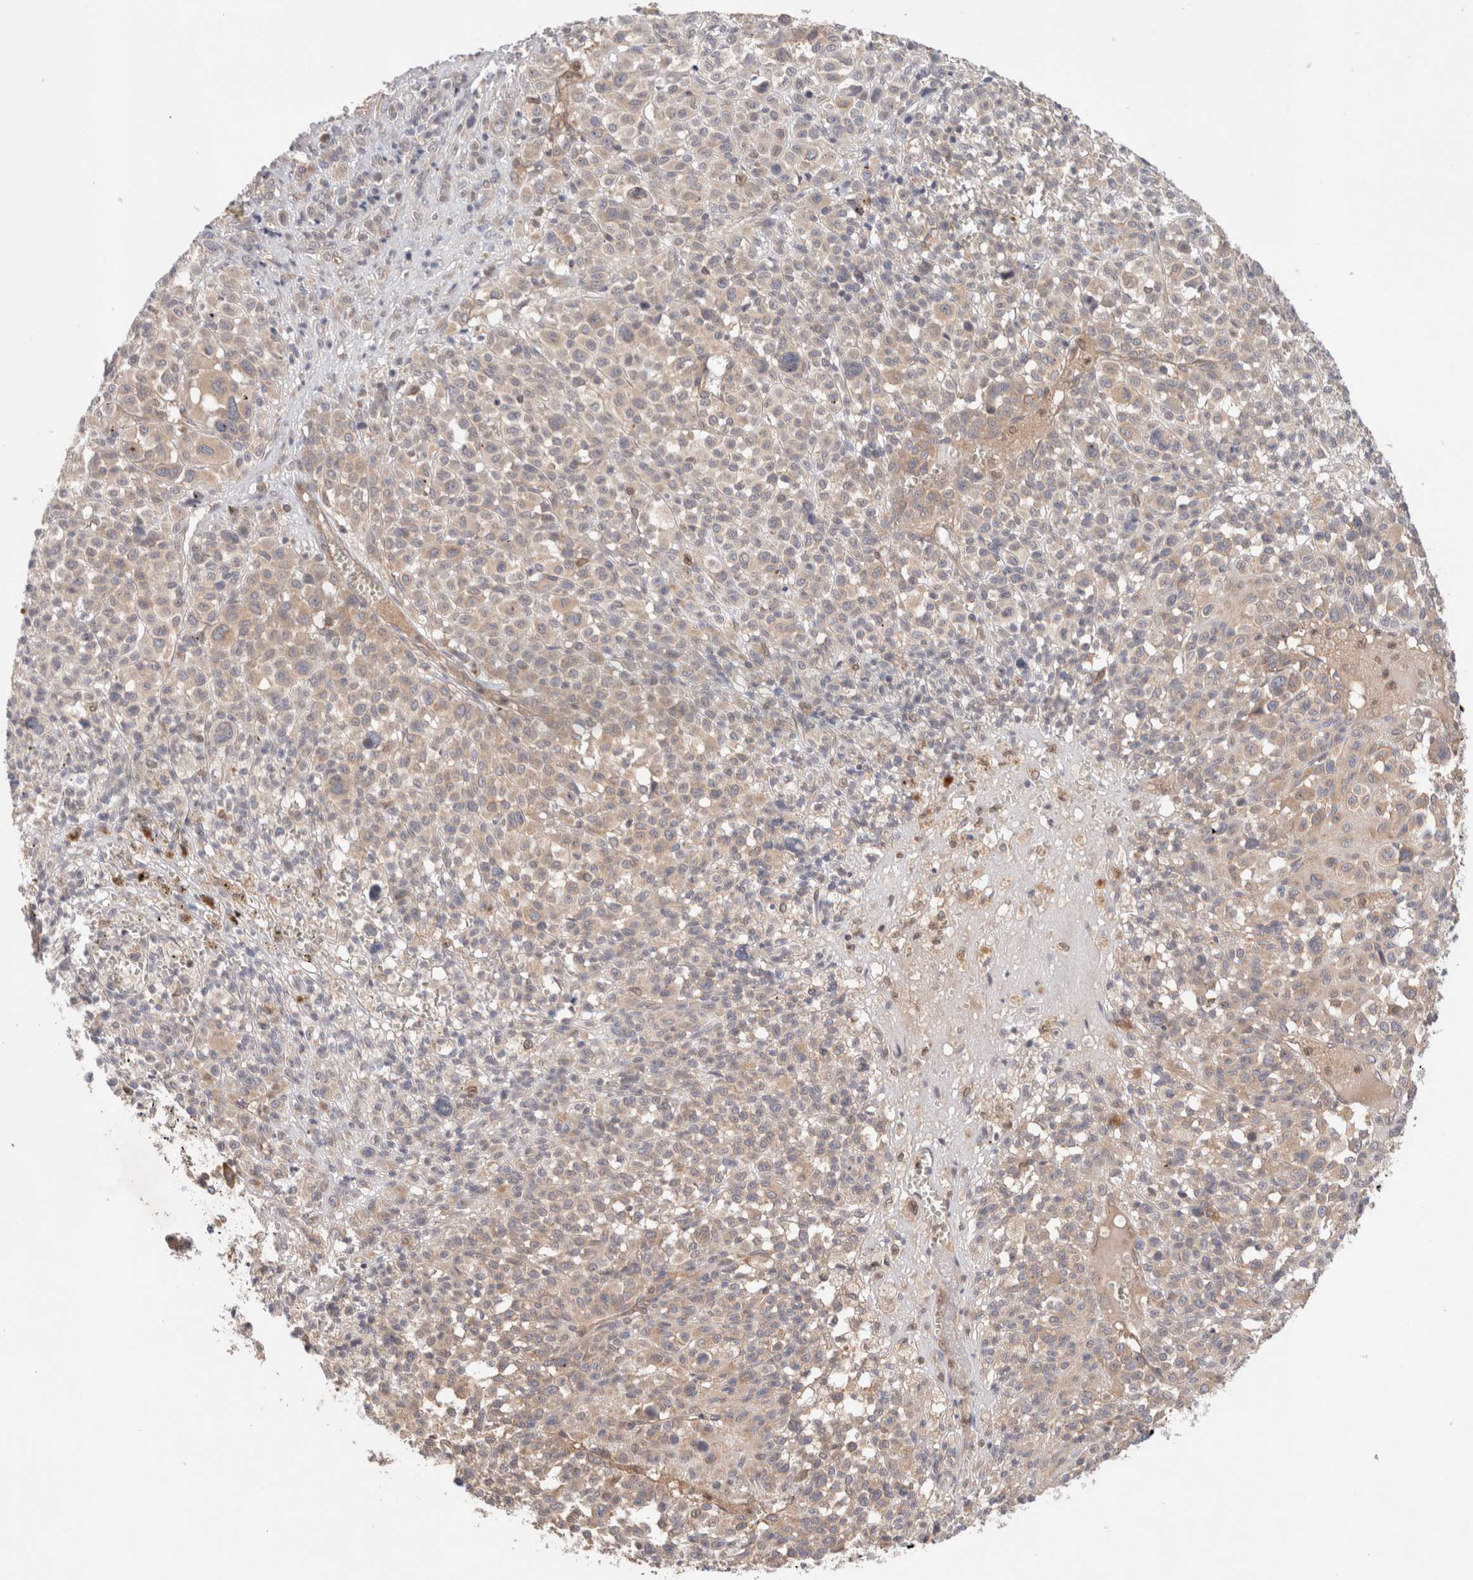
{"staining": {"intensity": "weak", "quantity": "<25%", "location": "cytoplasmic/membranous"}, "tissue": "melanoma", "cell_type": "Tumor cells", "image_type": "cancer", "snomed": [{"axis": "morphology", "description": "Malignant melanoma, Metastatic site"}, {"axis": "topography", "description": "Skin"}], "caption": "Micrograph shows no protein staining in tumor cells of malignant melanoma (metastatic site) tissue.", "gene": "SIKE1", "patient": {"sex": "female", "age": 74}}